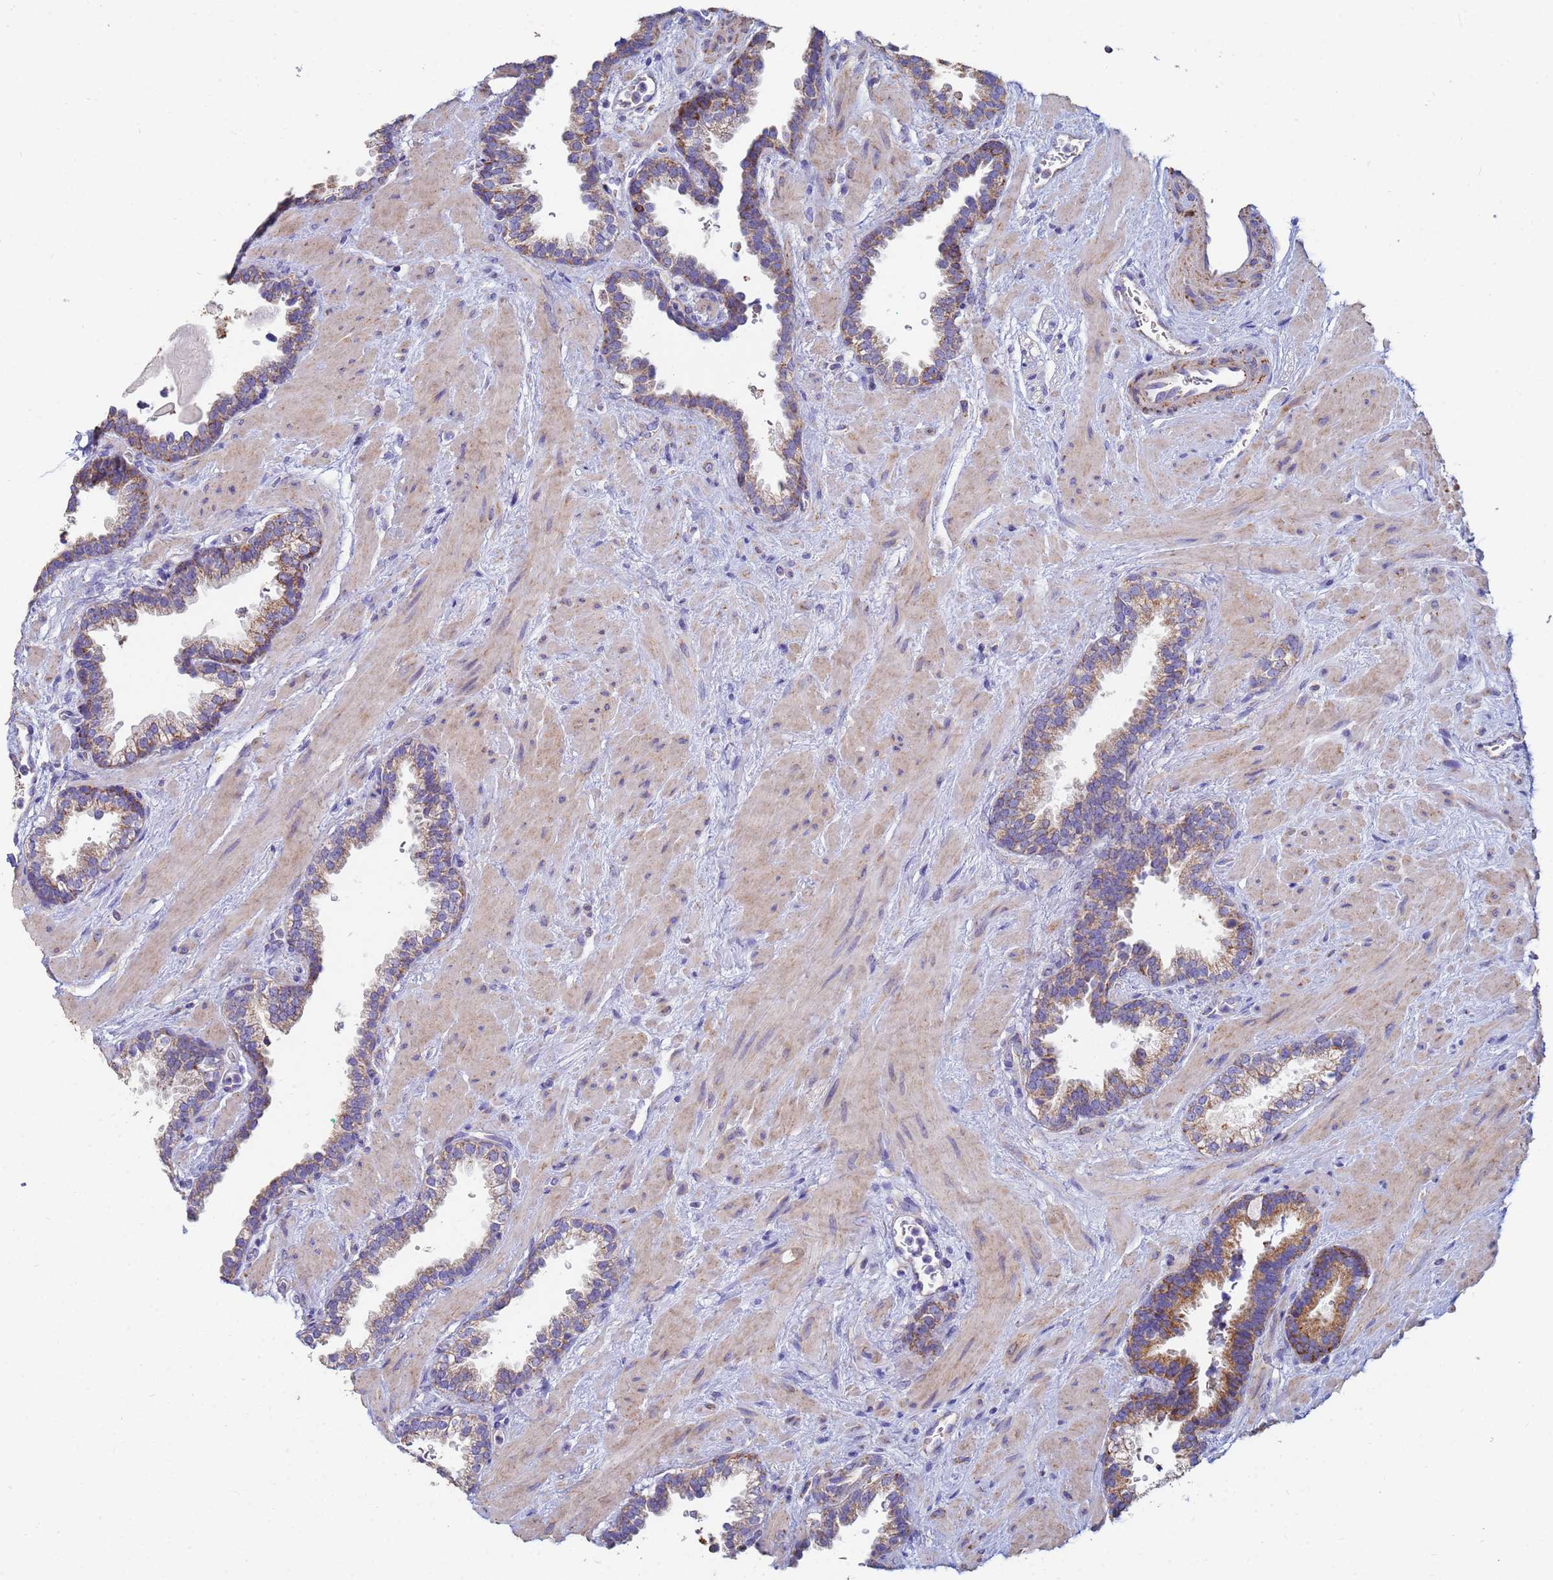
{"staining": {"intensity": "moderate", "quantity": "25%-75%", "location": "cytoplasmic/membranous"}, "tissue": "lung", "cell_type": "Alveolar cells", "image_type": "normal", "snomed": [{"axis": "morphology", "description": "Normal tissue, NOS"}, {"axis": "topography", "description": "Lung"}], "caption": "This photomicrograph demonstrates IHC staining of normal lung, with medium moderate cytoplasmic/membranous expression in about 25%-75% of alveolar cells.", "gene": "UQCRHL", "patient": {"sex": "female", "age": 57}}